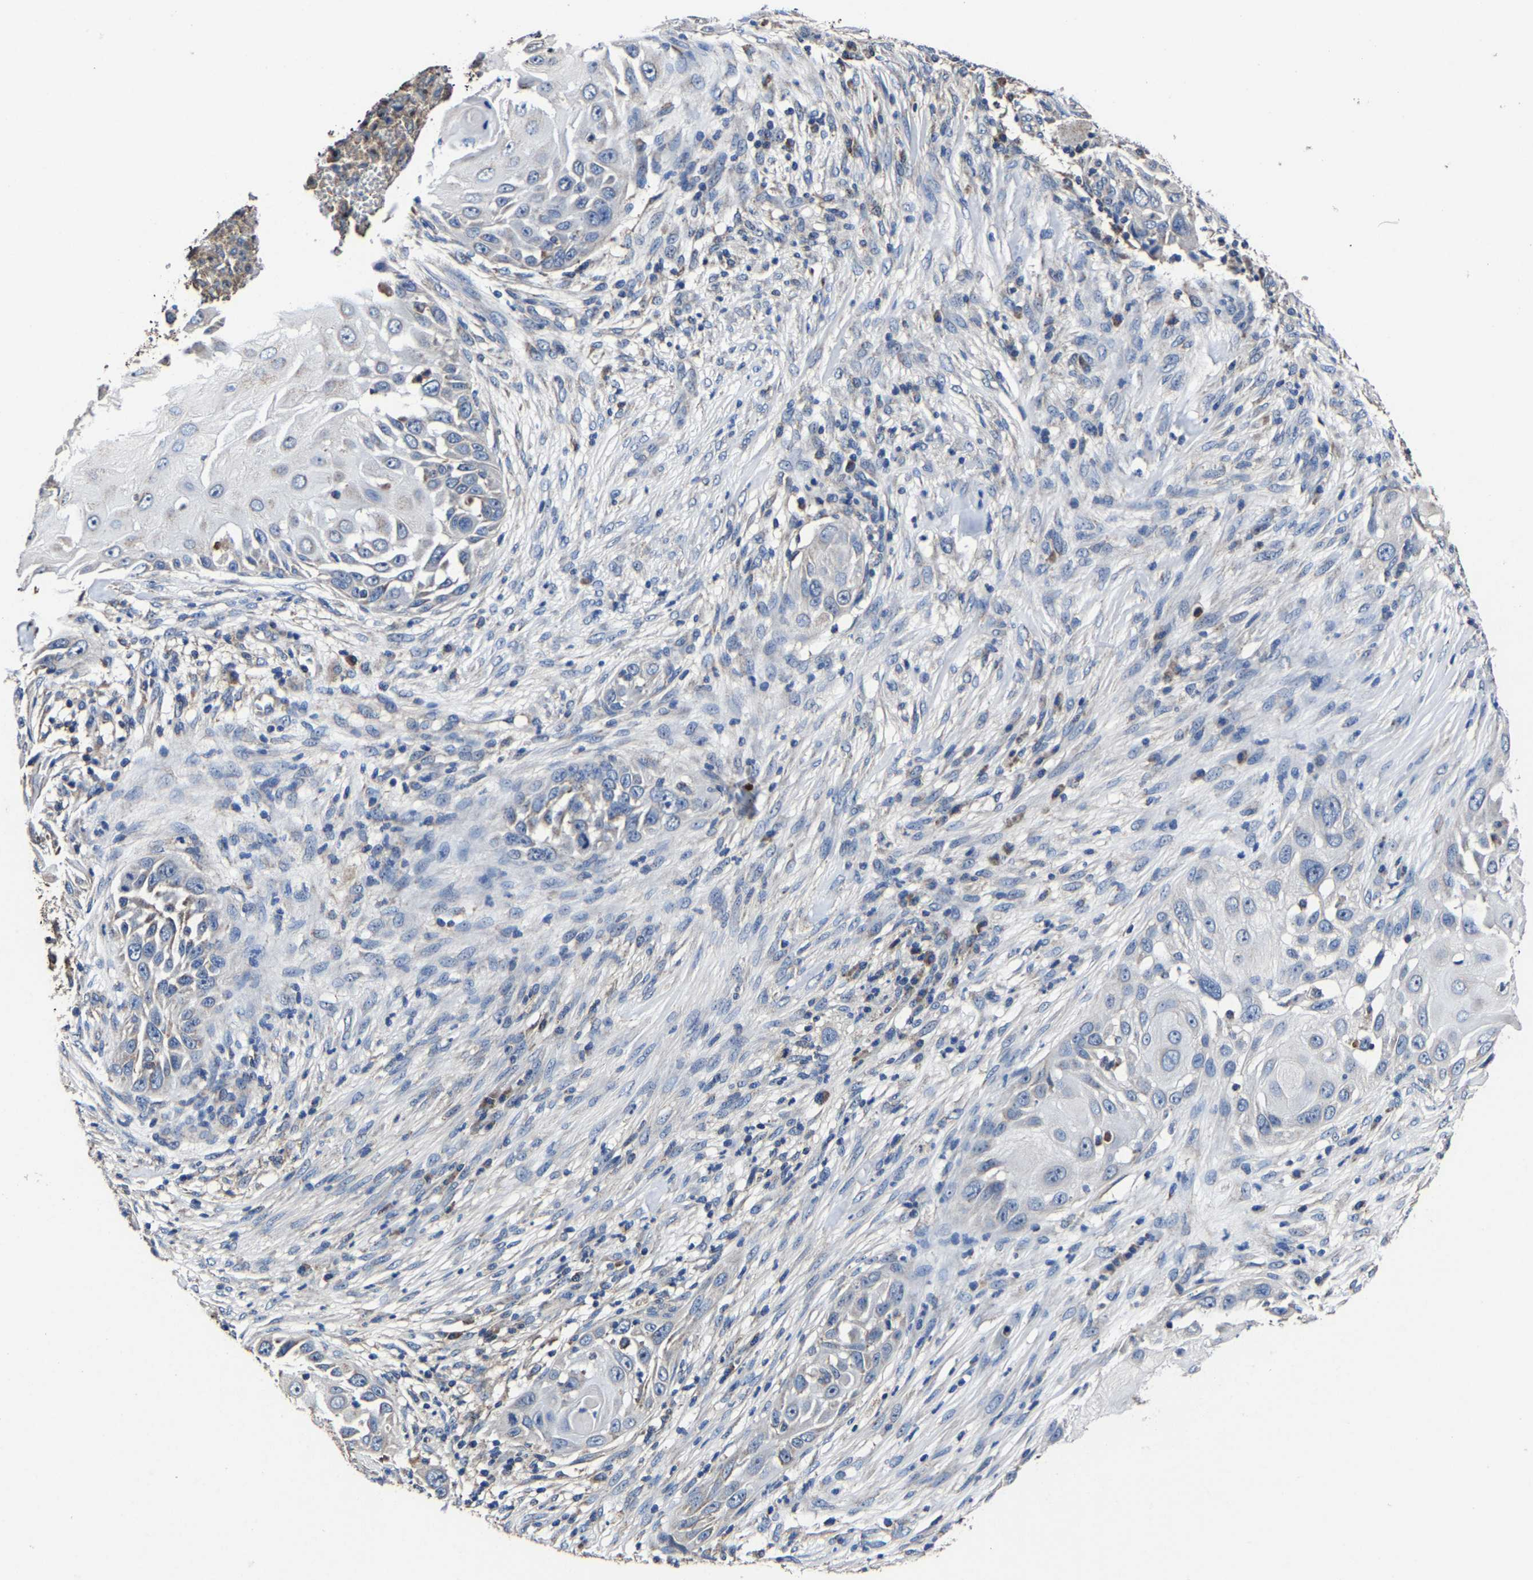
{"staining": {"intensity": "strong", "quantity": "25%-75%", "location": "nuclear"}, "tissue": "skin cancer", "cell_type": "Tumor cells", "image_type": "cancer", "snomed": [{"axis": "morphology", "description": "Squamous cell carcinoma, NOS"}, {"axis": "topography", "description": "Skin"}], "caption": "Skin squamous cell carcinoma stained with a protein marker exhibits strong staining in tumor cells.", "gene": "ZCCHC7", "patient": {"sex": "female", "age": 44}}